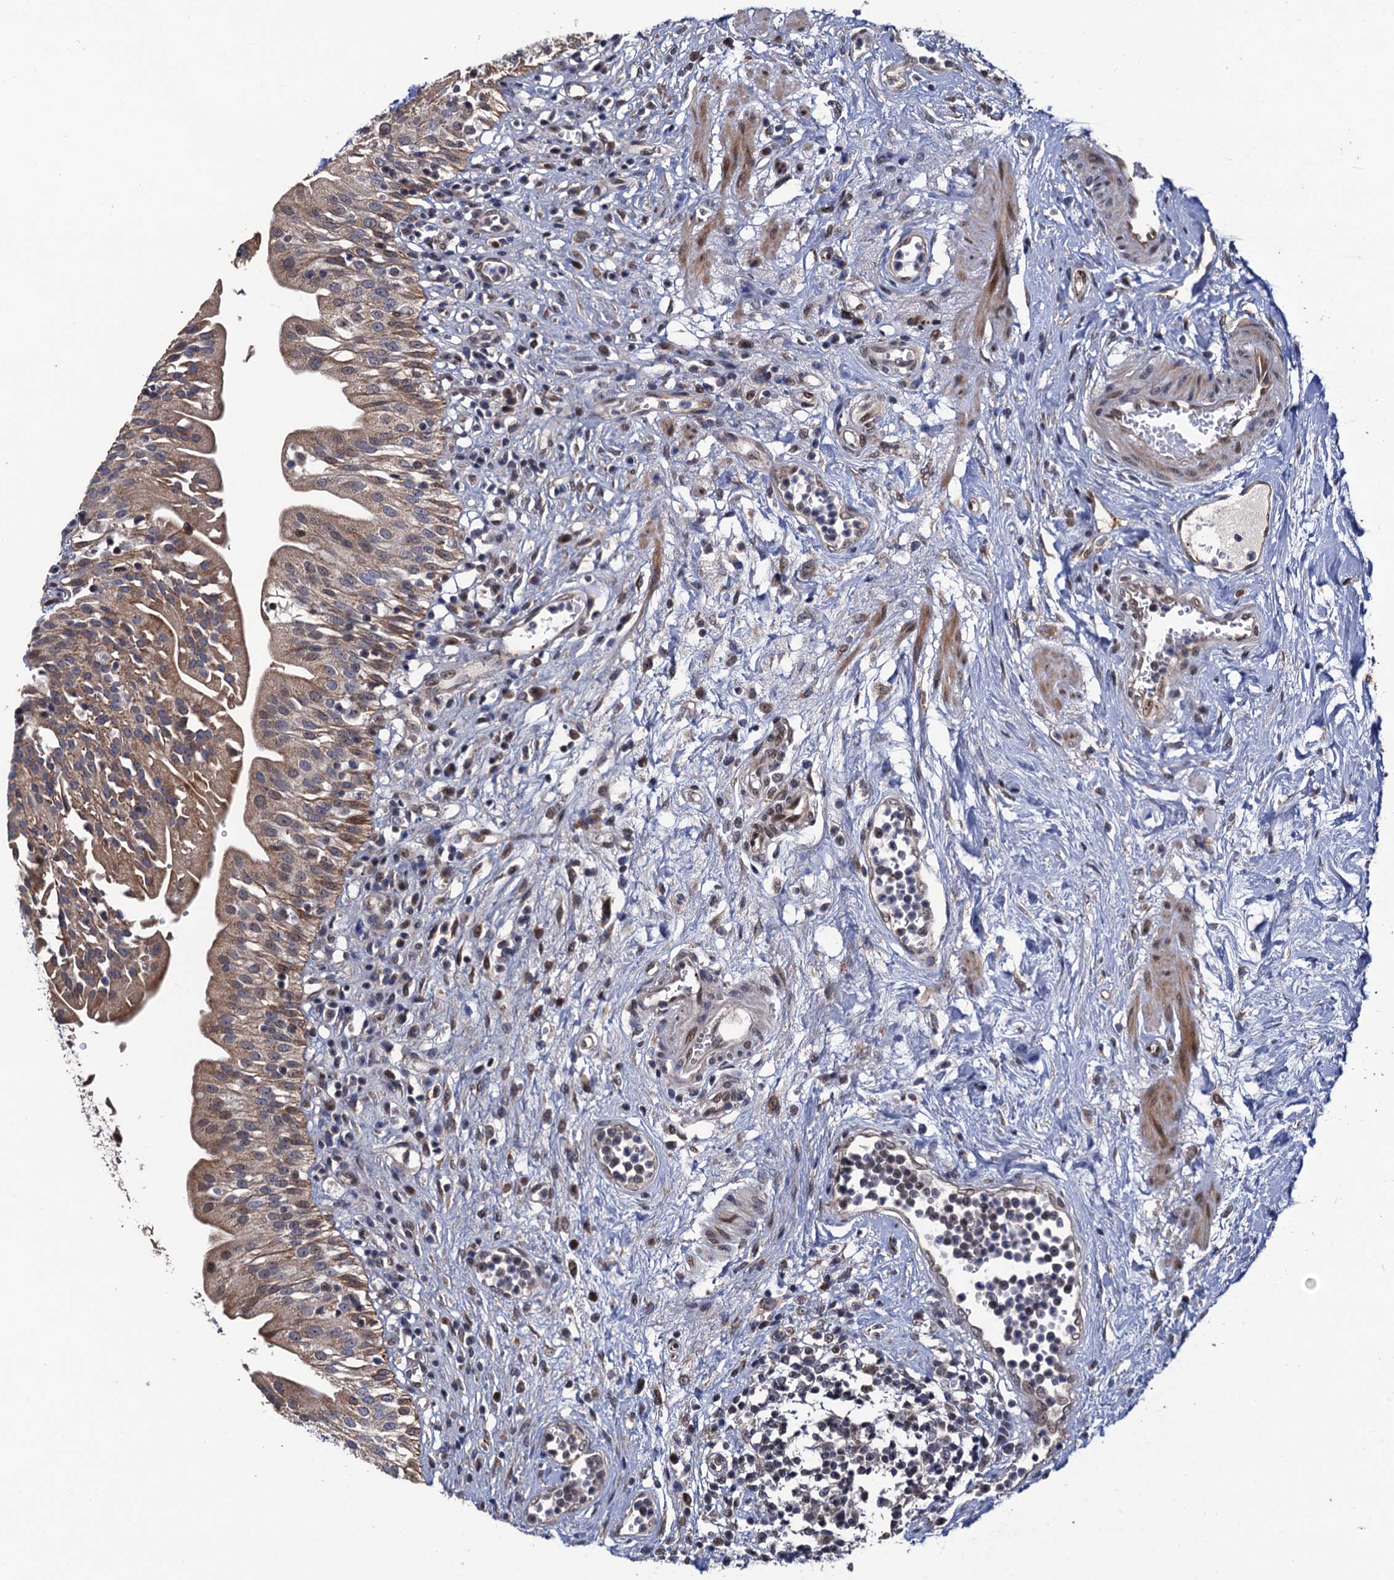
{"staining": {"intensity": "moderate", "quantity": "25%-75%", "location": "cytoplasmic/membranous,nuclear"}, "tissue": "urinary bladder", "cell_type": "Urothelial cells", "image_type": "normal", "snomed": [{"axis": "morphology", "description": "Normal tissue, NOS"}, {"axis": "morphology", "description": "Inflammation, NOS"}, {"axis": "topography", "description": "Urinary bladder"}], "caption": "An IHC micrograph of unremarkable tissue is shown. Protein staining in brown highlights moderate cytoplasmic/membranous,nuclear positivity in urinary bladder within urothelial cells.", "gene": "LRRC63", "patient": {"sex": "male", "age": 63}}